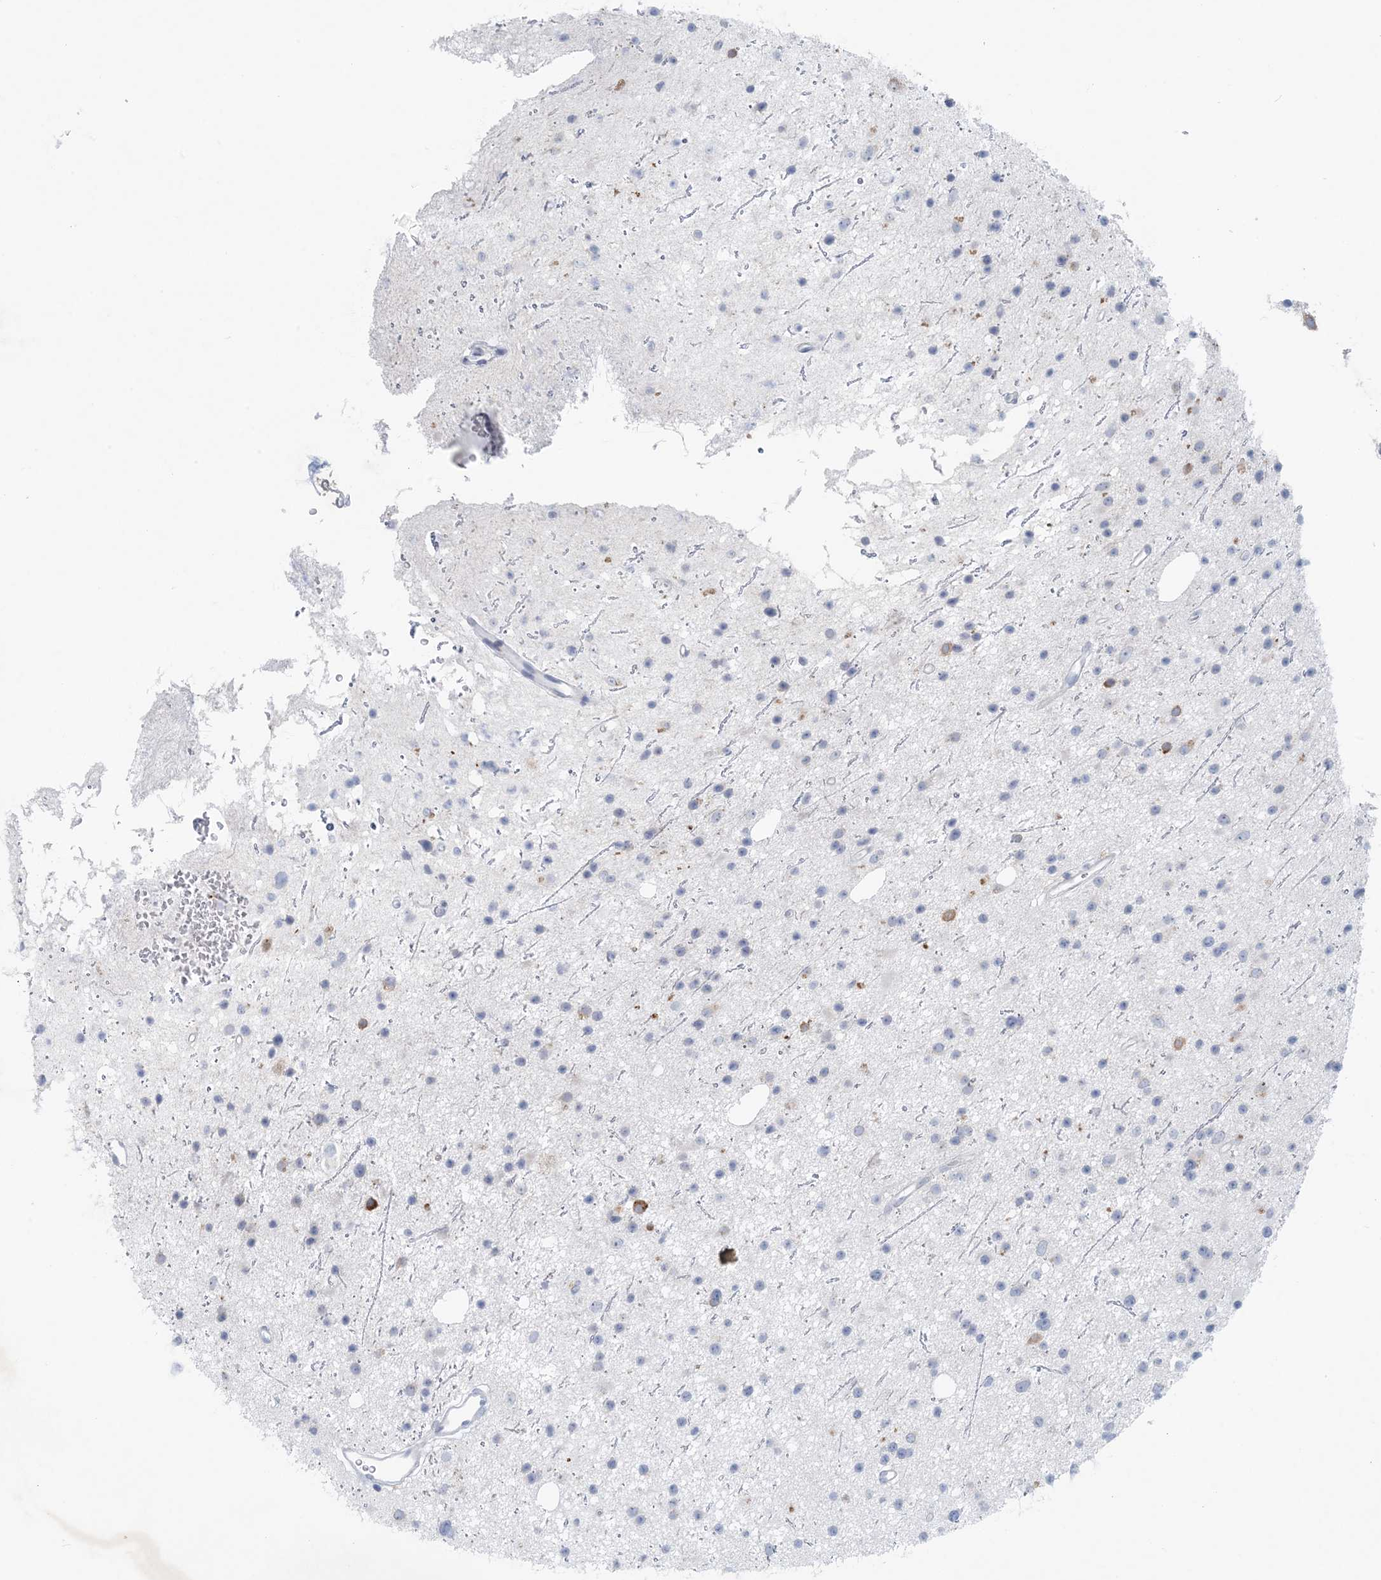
{"staining": {"intensity": "moderate", "quantity": "<25%", "location": "cytoplasmic/membranous"}, "tissue": "glioma", "cell_type": "Tumor cells", "image_type": "cancer", "snomed": [{"axis": "morphology", "description": "Glioma, malignant, Low grade"}, {"axis": "topography", "description": "Cerebral cortex"}], "caption": "Immunohistochemistry (IHC) staining of malignant low-grade glioma, which demonstrates low levels of moderate cytoplasmic/membranous staining in about <25% of tumor cells indicating moderate cytoplasmic/membranous protein expression. The staining was performed using DAB (brown) for protein detection and nuclei were counterstained in hematoxylin (blue).", "gene": "GABRG1", "patient": {"sex": "female", "age": 39}}